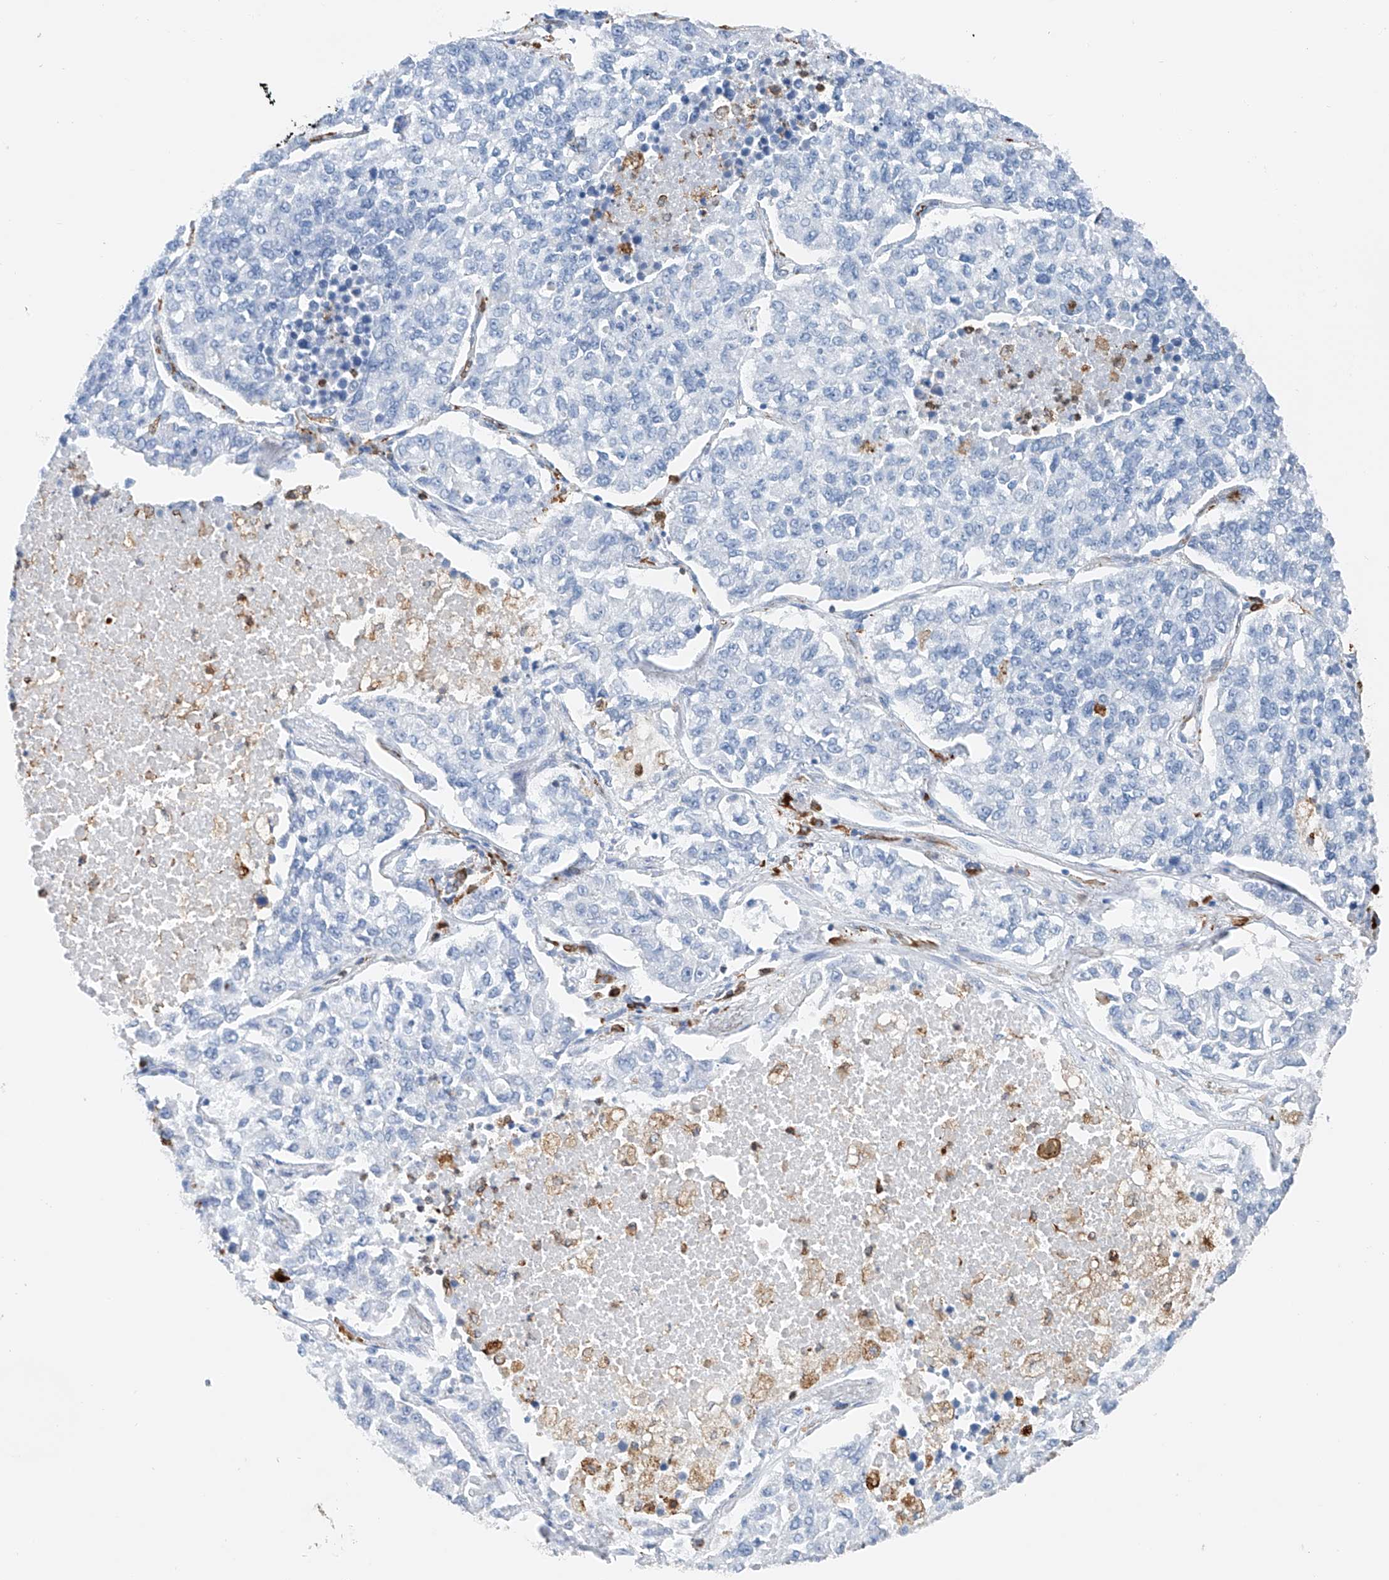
{"staining": {"intensity": "negative", "quantity": "none", "location": "none"}, "tissue": "lung cancer", "cell_type": "Tumor cells", "image_type": "cancer", "snomed": [{"axis": "morphology", "description": "Adenocarcinoma, NOS"}, {"axis": "topography", "description": "Lung"}], "caption": "Lung cancer (adenocarcinoma) was stained to show a protein in brown. There is no significant staining in tumor cells.", "gene": "TBXAS1", "patient": {"sex": "male", "age": 49}}